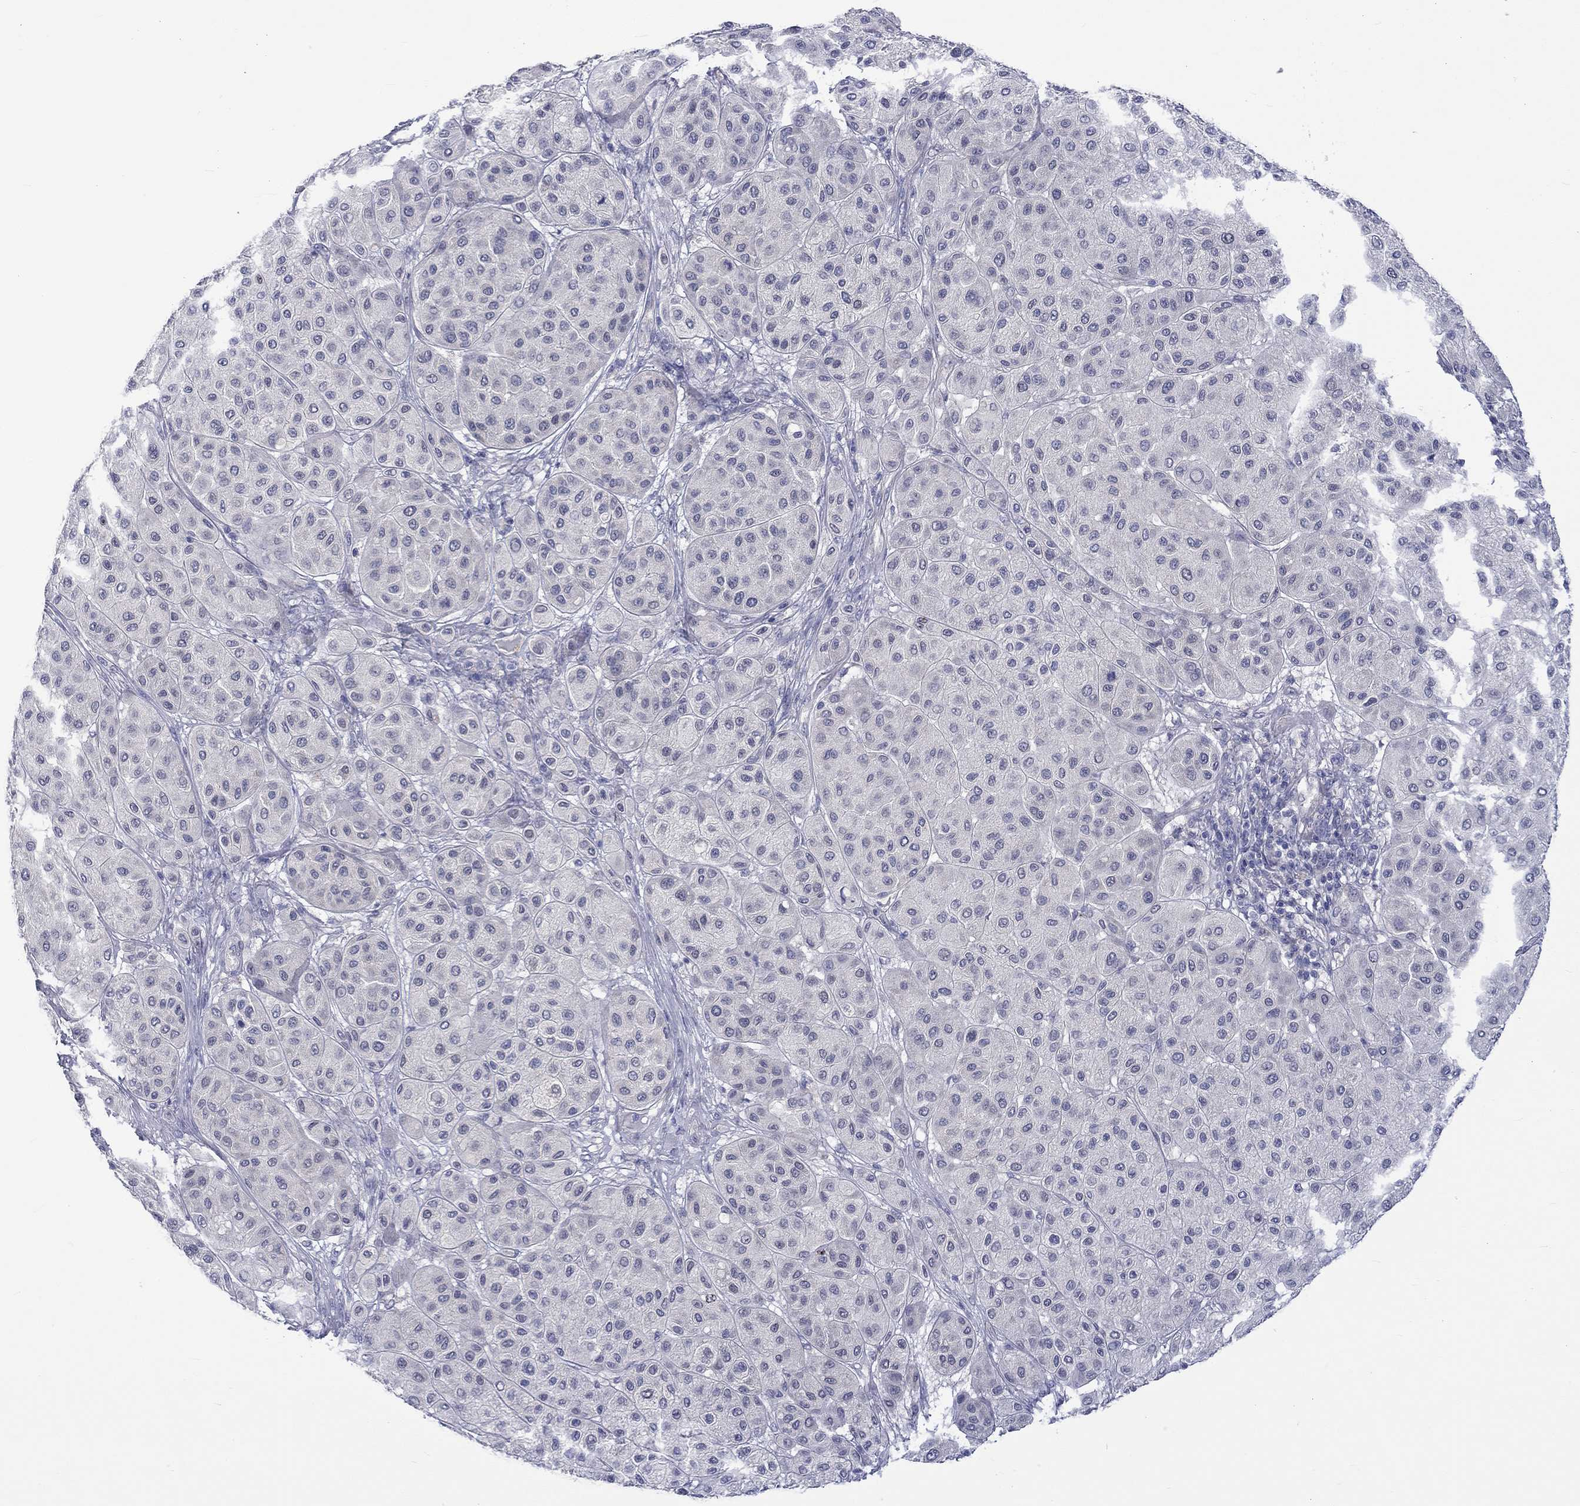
{"staining": {"intensity": "negative", "quantity": "none", "location": "none"}, "tissue": "melanoma", "cell_type": "Tumor cells", "image_type": "cancer", "snomed": [{"axis": "morphology", "description": "Malignant melanoma, Metastatic site"}, {"axis": "topography", "description": "Smooth muscle"}], "caption": "The micrograph demonstrates no staining of tumor cells in melanoma.", "gene": "CERS1", "patient": {"sex": "male", "age": 41}}